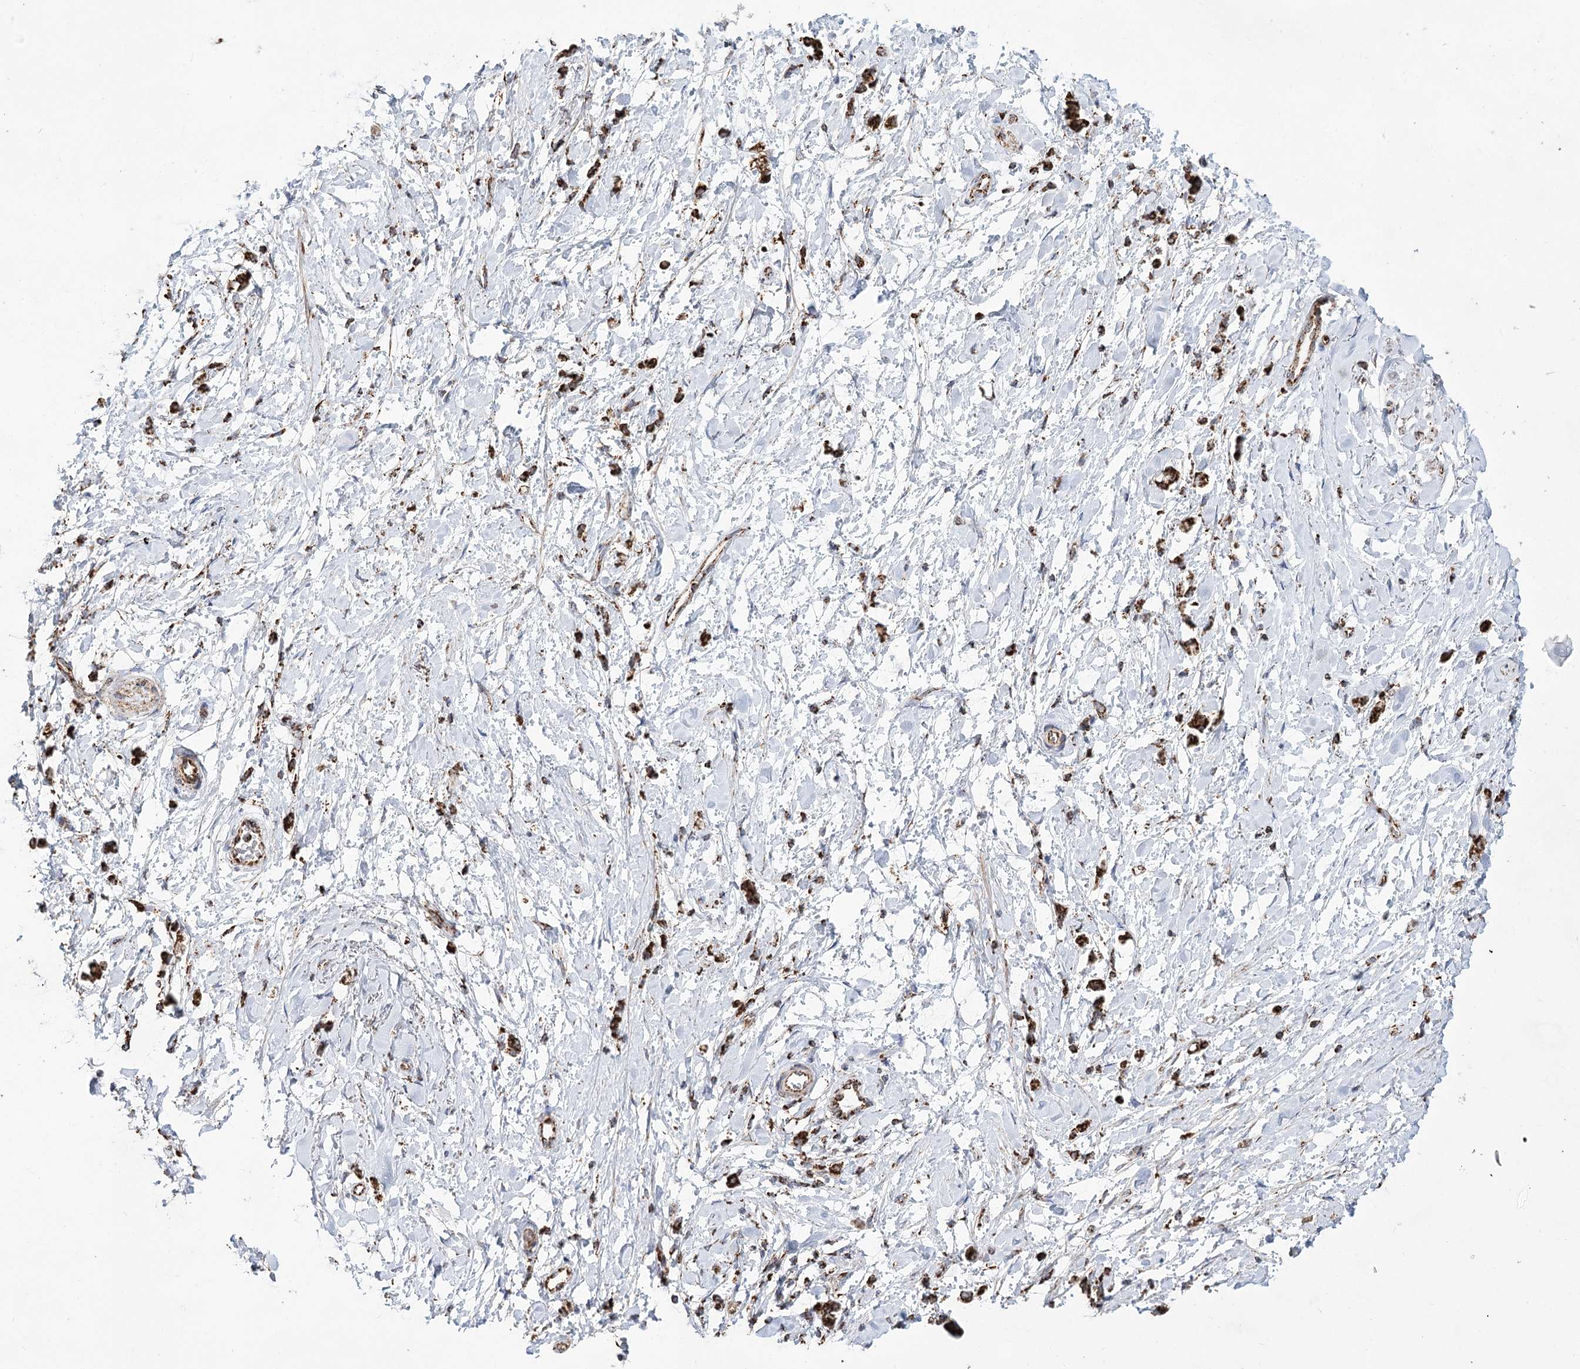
{"staining": {"intensity": "strong", "quantity": ">75%", "location": "cytoplasmic/membranous"}, "tissue": "stomach cancer", "cell_type": "Tumor cells", "image_type": "cancer", "snomed": [{"axis": "morphology", "description": "Adenocarcinoma, NOS"}, {"axis": "topography", "description": "Stomach"}], "caption": "Adenocarcinoma (stomach) stained with DAB (3,3'-diaminobenzidine) IHC shows high levels of strong cytoplasmic/membranous staining in about >75% of tumor cells.", "gene": "NADK2", "patient": {"sex": "female", "age": 60}}